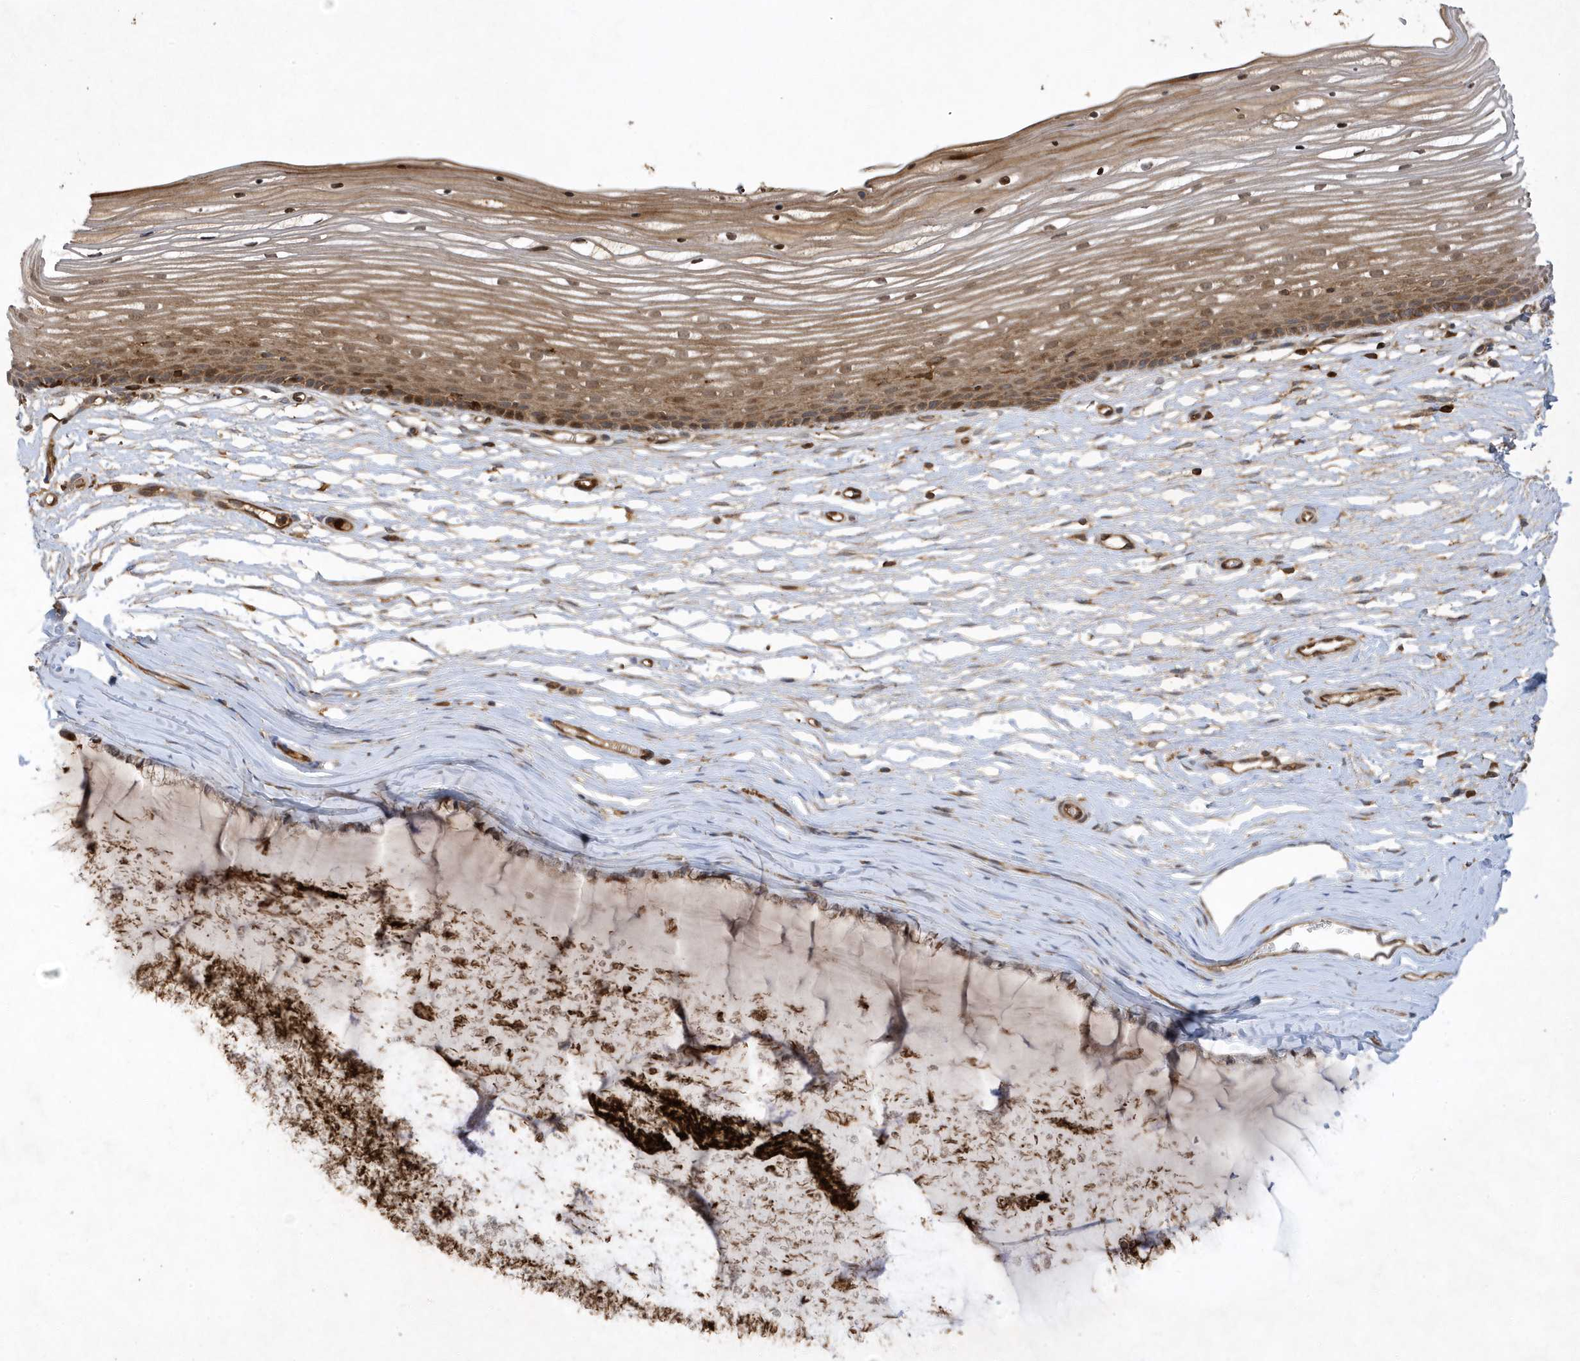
{"staining": {"intensity": "moderate", "quantity": ">75%", "location": "cytoplasmic/membranous,nuclear"}, "tissue": "vagina", "cell_type": "Squamous epithelial cells", "image_type": "normal", "snomed": [{"axis": "morphology", "description": "Normal tissue, NOS"}, {"axis": "topography", "description": "Vagina"}, {"axis": "topography", "description": "Cervix"}], "caption": "Vagina stained for a protein shows moderate cytoplasmic/membranous,nuclear positivity in squamous epithelial cells. (brown staining indicates protein expression, while blue staining denotes nuclei).", "gene": "LAPTM4A", "patient": {"sex": "female", "age": 40}}